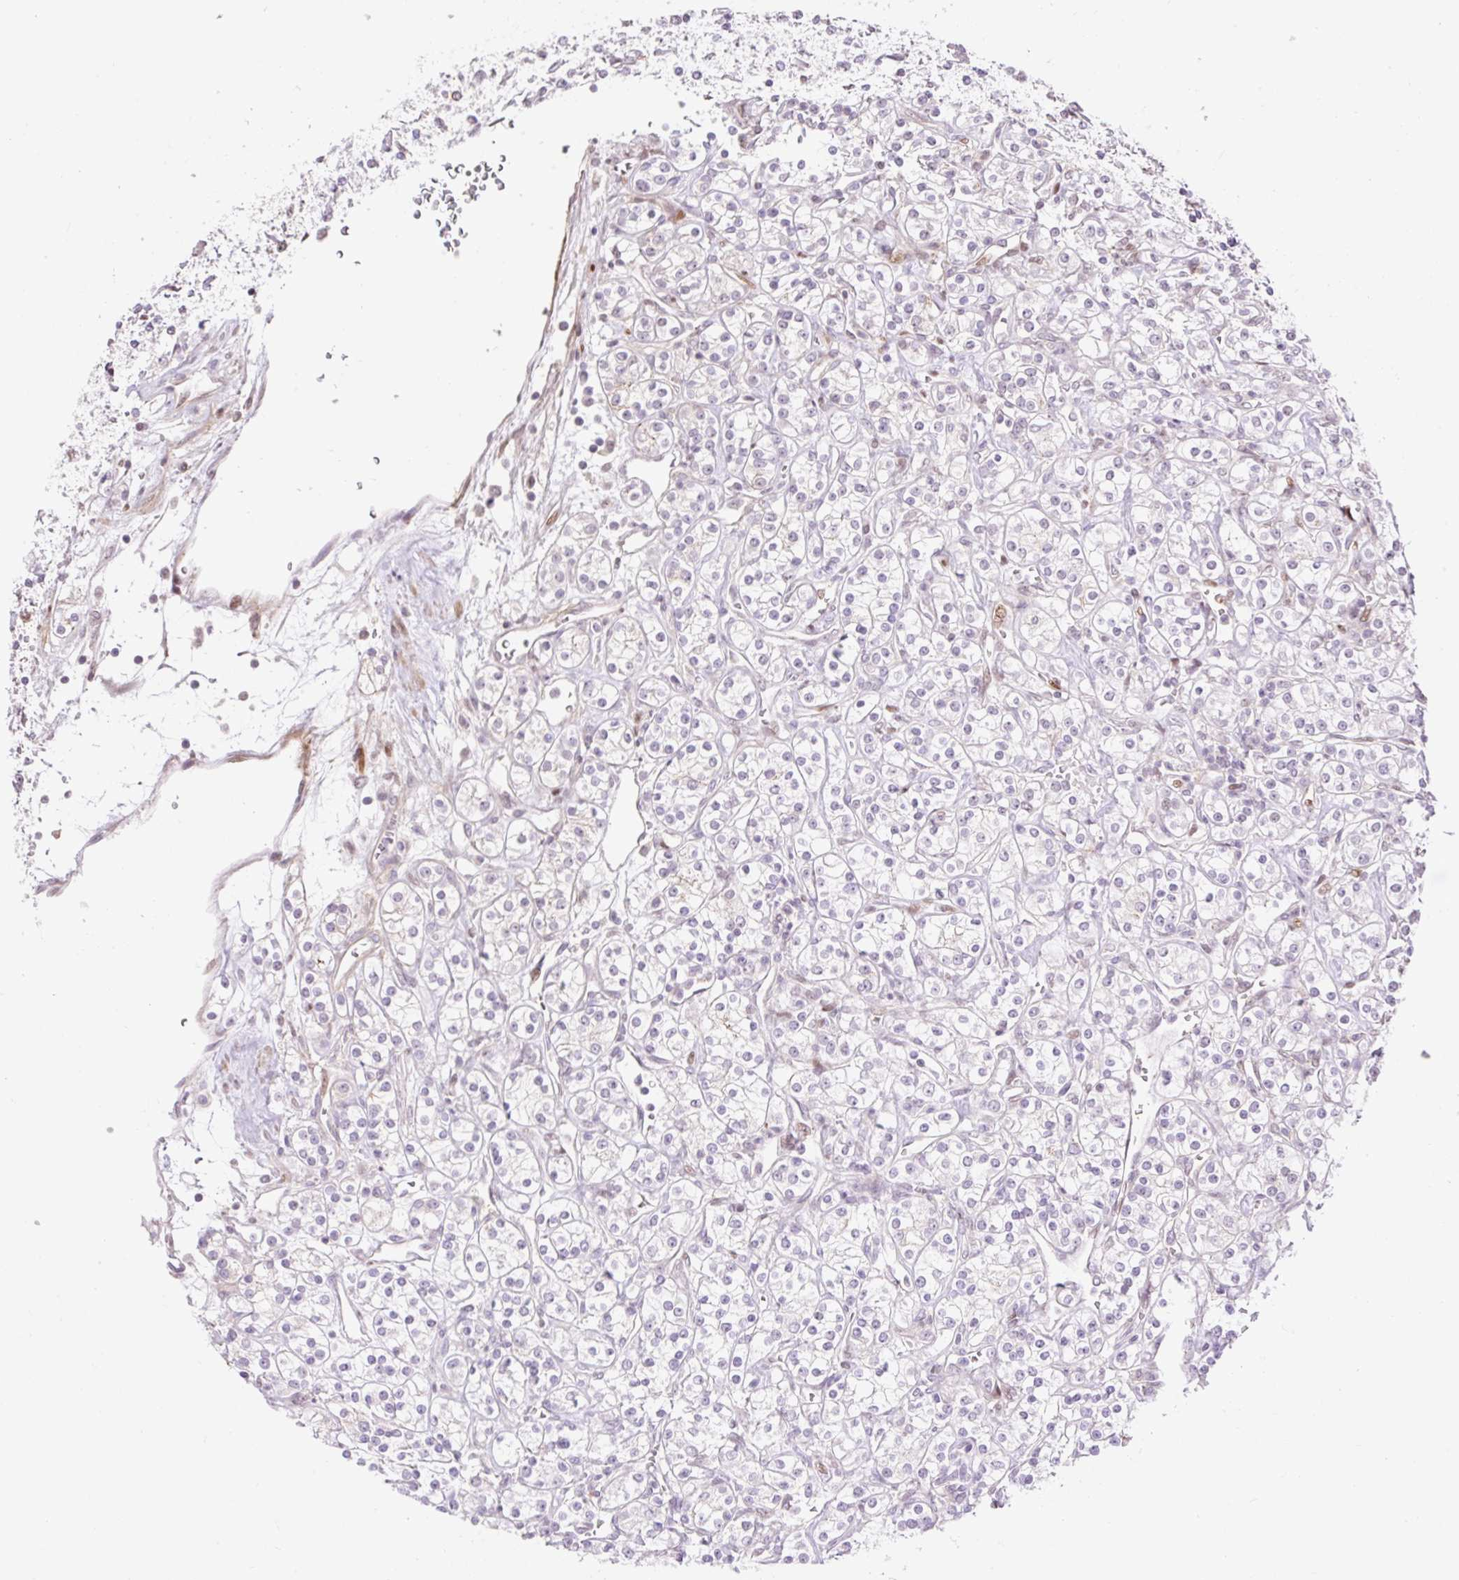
{"staining": {"intensity": "negative", "quantity": "none", "location": "none"}, "tissue": "renal cancer", "cell_type": "Tumor cells", "image_type": "cancer", "snomed": [{"axis": "morphology", "description": "Adenocarcinoma, NOS"}, {"axis": "topography", "description": "Kidney"}], "caption": "A micrograph of adenocarcinoma (renal) stained for a protein demonstrates no brown staining in tumor cells.", "gene": "RIPPLY3", "patient": {"sex": "male", "age": 77}}